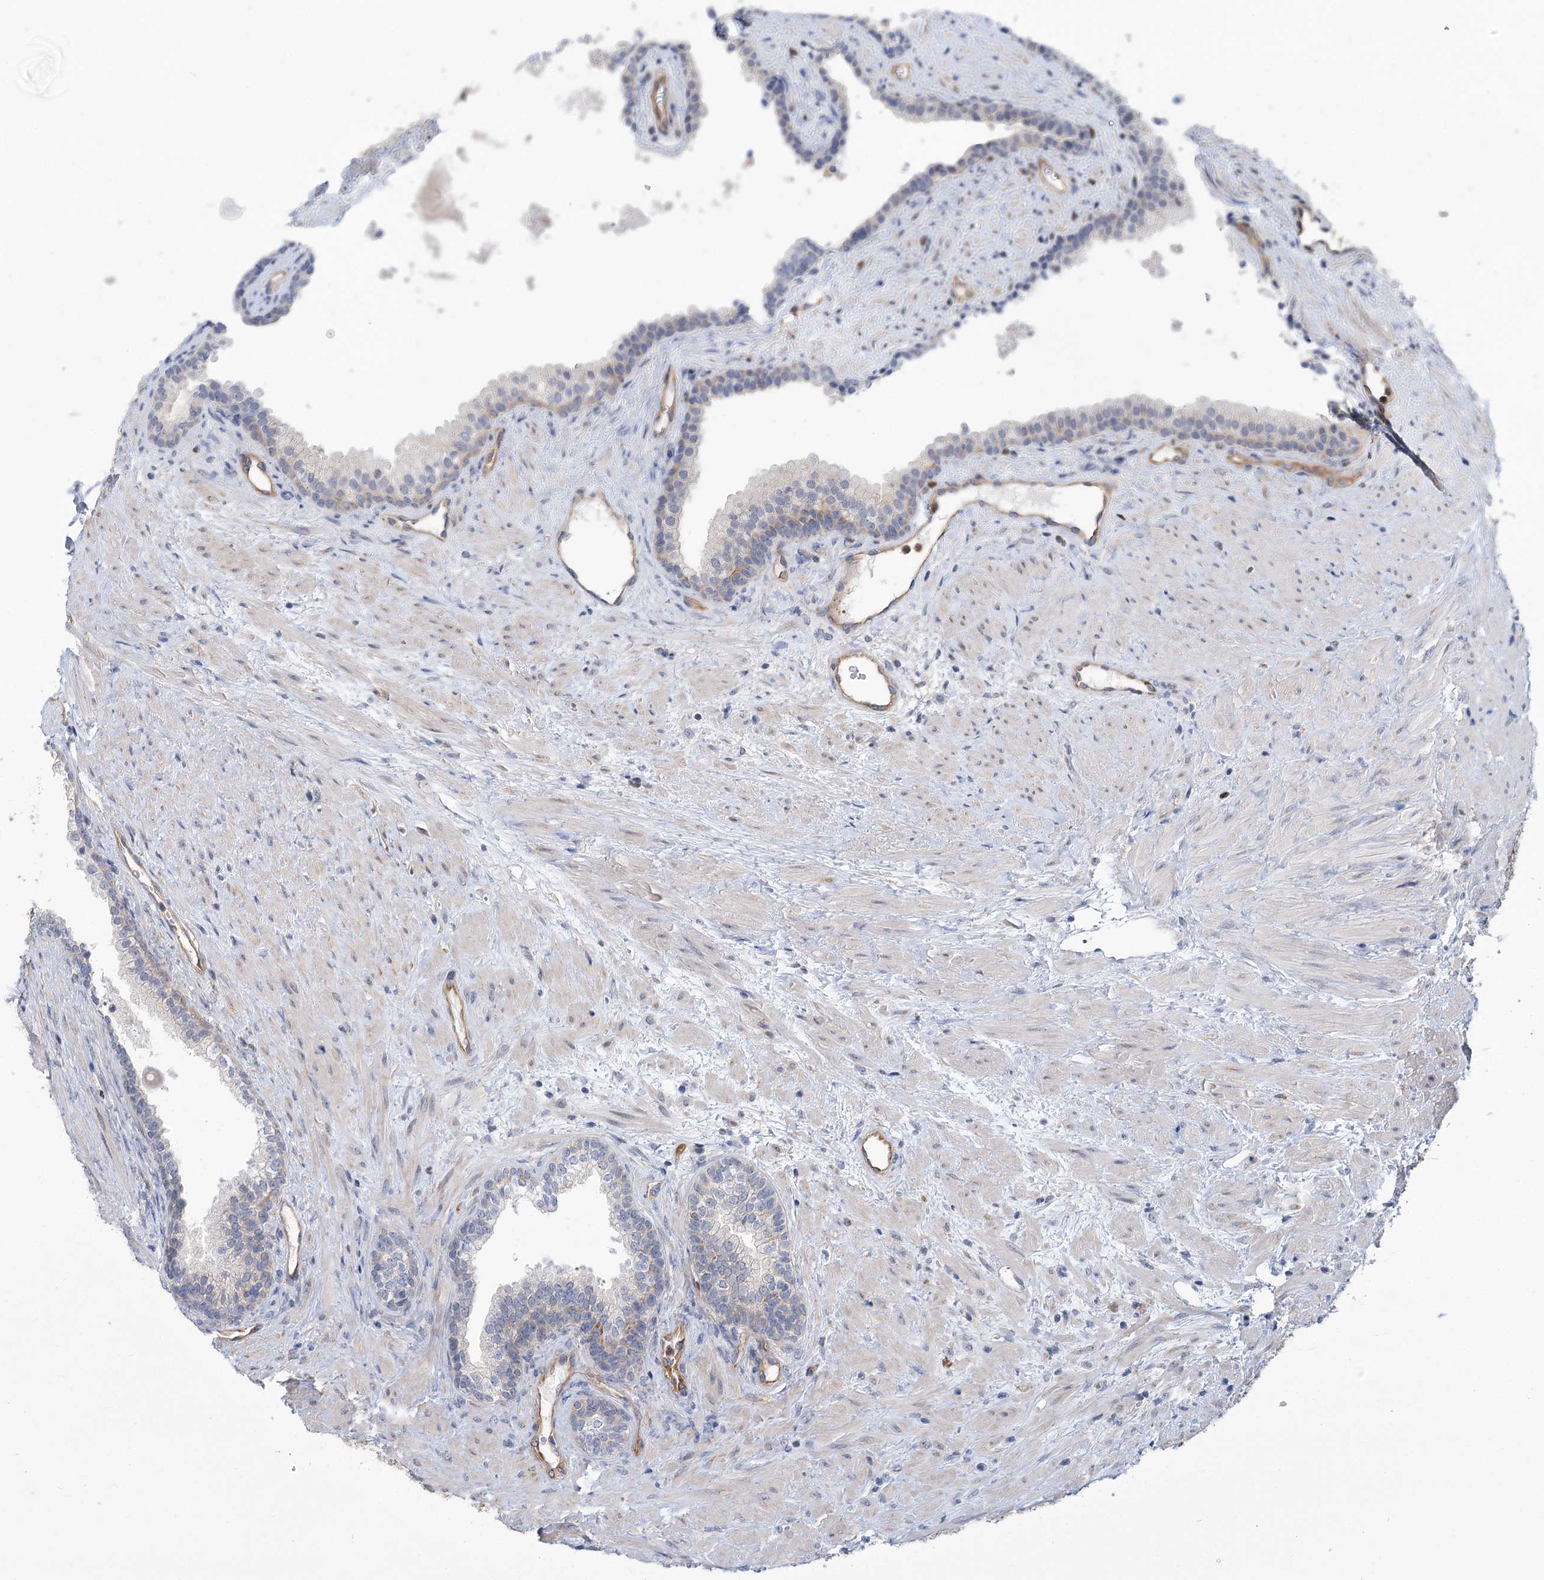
{"staining": {"intensity": "moderate", "quantity": "25%-75%", "location": "cytoplasmic/membranous"}, "tissue": "prostate", "cell_type": "Glandular cells", "image_type": "normal", "snomed": [{"axis": "morphology", "description": "Normal tissue, NOS"}, {"axis": "topography", "description": "Prostate"}], "caption": "Protein expression analysis of unremarkable human prostate reveals moderate cytoplasmic/membranous positivity in about 25%-75% of glandular cells. (DAB IHC, brown staining for protein, blue staining for nuclei).", "gene": "THAP6", "patient": {"sex": "male", "age": 76}}